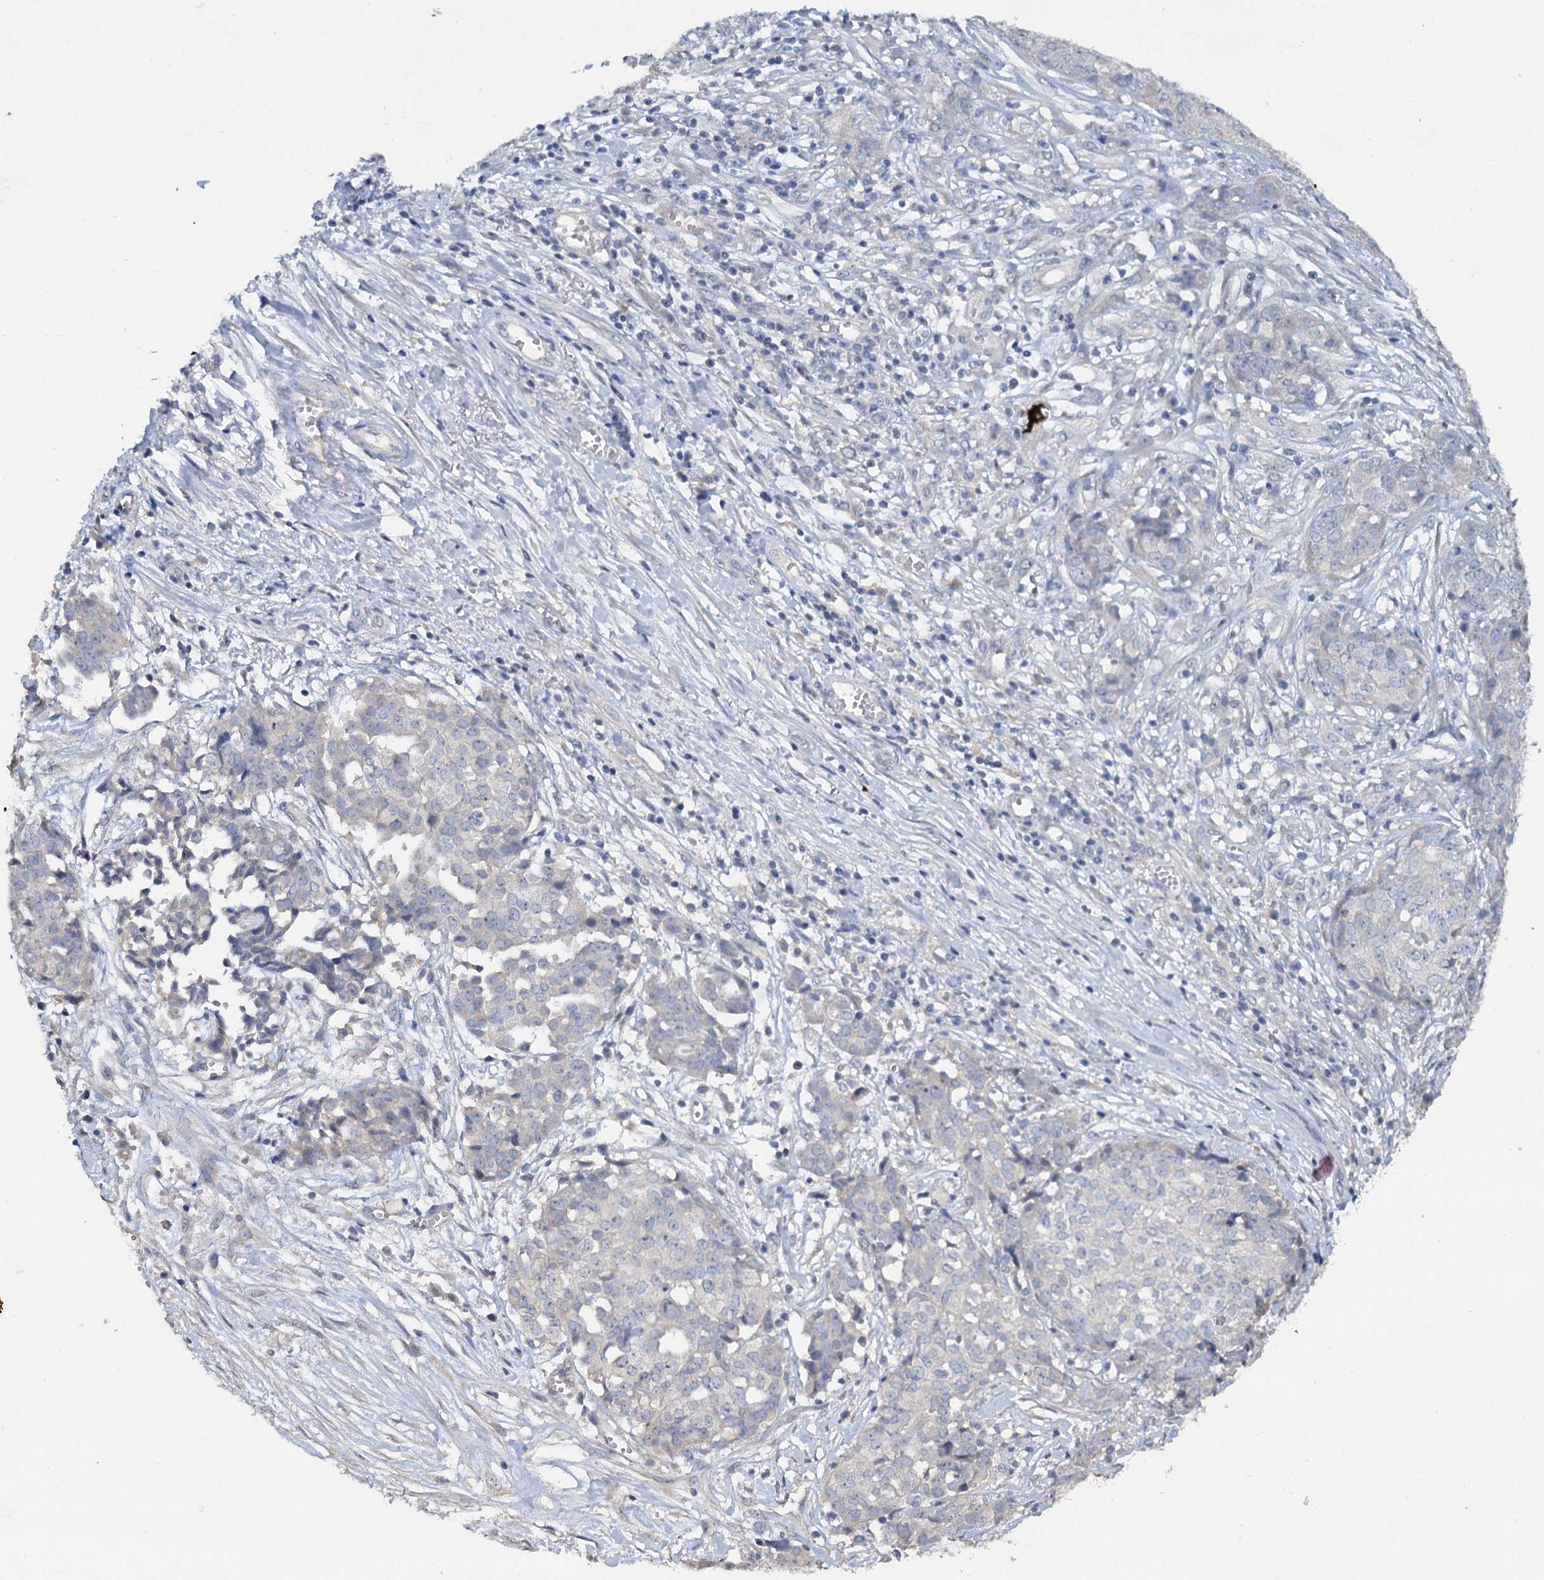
{"staining": {"intensity": "negative", "quantity": "none", "location": "none"}, "tissue": "ovarian cancer", "cell_type": "Tumor cells", "image_type": "cancer", "snomed": [{"axis": "morphology", "description": "Cystadenocarcinoma, serous, NOS"}, {"axis": "topography", "description": "Soft tissue"}, {"axis": "topography", "description": "Ovary"}], "caption": "Photomicrograph shows no significant protein staining in tumor cells of ovarian cancer (serous cystadenocarcinoma). (Immunohistochemistry (ihc), brightfield microscopy, high magnification).", "gene": "ATP9A", "patient": {"sex": "female", "age": 57}}